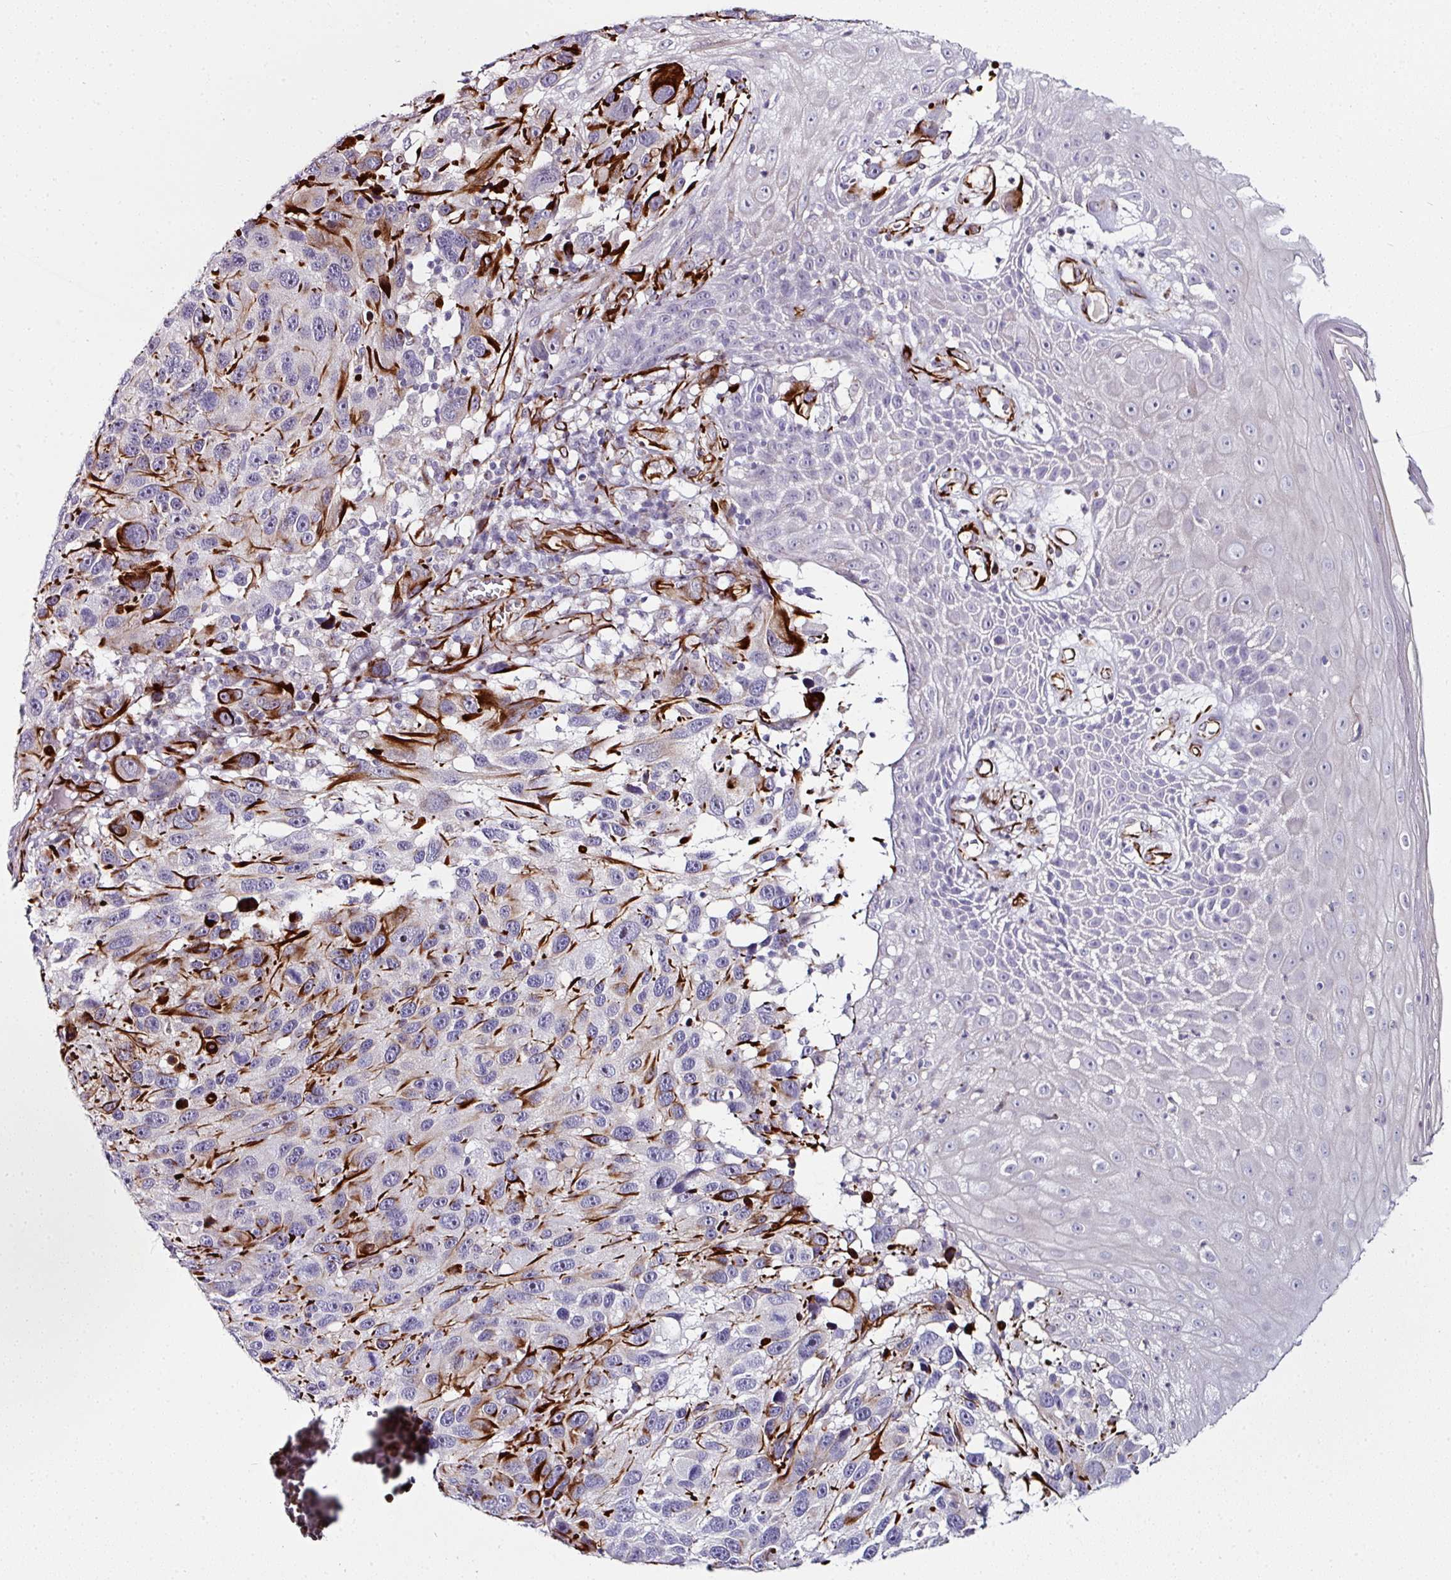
{"staining": {"intensity": "strong", "quantity": "<25%", "location": "cytoplasmic/membranous"}, "tissue": "melanoma", "cell_type": "Tumor cells", "image_type": "cancer", "snomed": [{"axis": "morphology", "description": "Malignant melanoma, NOS"}, {"axis": "topography", "description": "Skin"}], "caption": "IHC photomicrograph of neoplastic tissue: malignant melanoma stained using immunohistochemistry (IHC) exhibits medium levels of strong protein expression localized specifically in the cytoplasmic/membranous of tumor cells, appearing as a cytoplasmic/membranous brown color.", "gene": "TMPRSS9", "patient": {"sex": "male", "age": 53}}